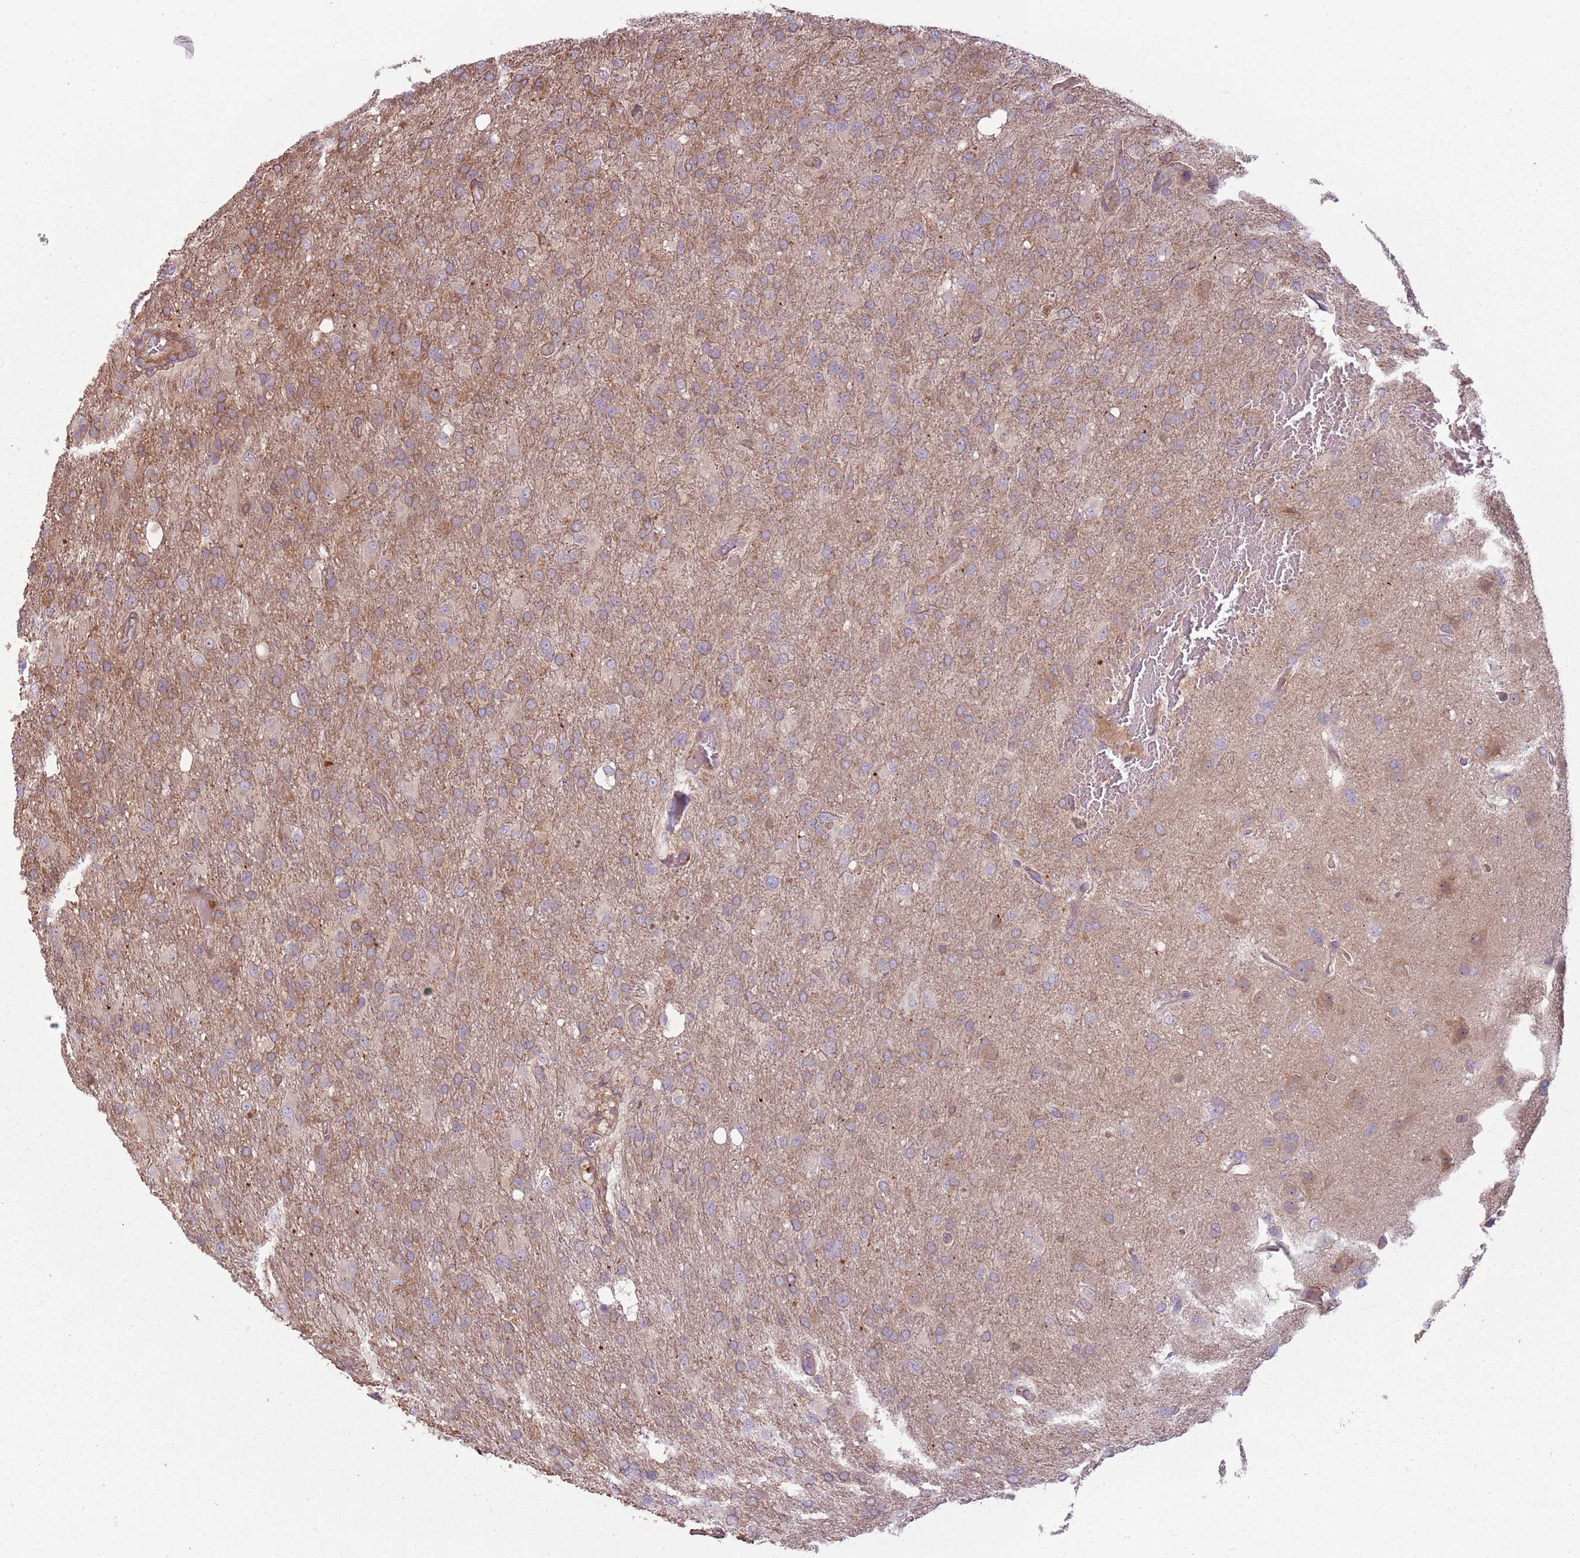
{"staining": {"intensity": "weak", "quantity": "25%-75%", "location": "cytoplasmic/membranous"}, "tissue": "glioma", "cell_type": "Tumor cells", "image_type": "cancer", "snomed": [{"axis": "morphology", "description": "Glioma, malignant, High grade"}, {"axis": "topography", "description": "Brain"}], "caption": "The image displays staining of glioma, revealing weak cytoplasmic/membranous protein staining (brown color) within tumor cells.", "gene": "RPL21", "patient": {"sex": "female", "age": 74}}